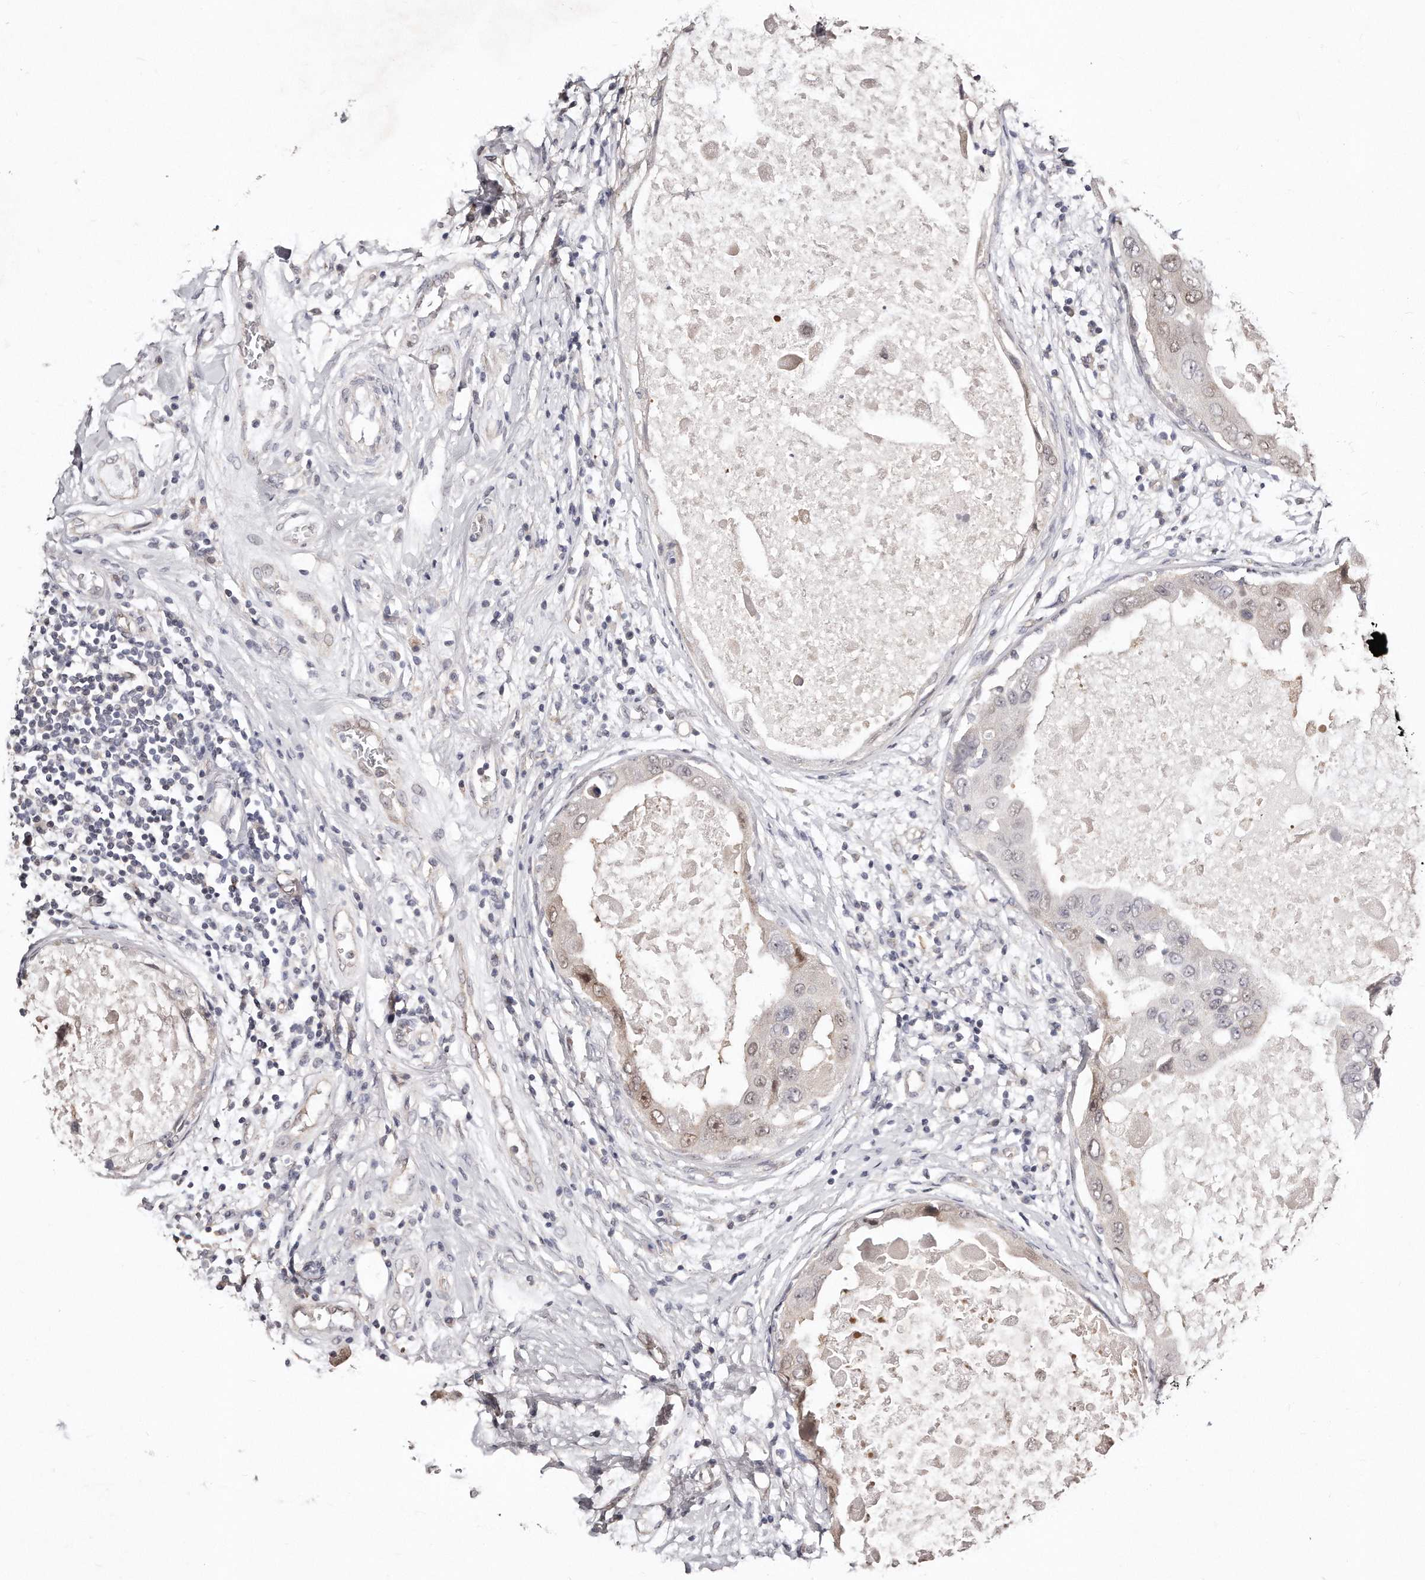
{"staining": {"intensity": "weak", "quantity": "25%-75%", "location": "nuclear"}, "tissue": "breast cancer", "cell_type": "Tumor cells", "image_type": "cancer", "snomed": [{"axis": "morphology", "description": "Duct carcinoma"}, {"axis": "topography", "description": "Breast"}], "caption": "Protein analysis of breast cancer tissue reveals weak nuclear positivity in about 25%-75% of tumor cells. Immunohistochemistry (ihc) stains the protein of interest in brown and the nuclei are stained blue.", "gene": "CASZ1", "patient": {"sex": "female", "age": 27}}